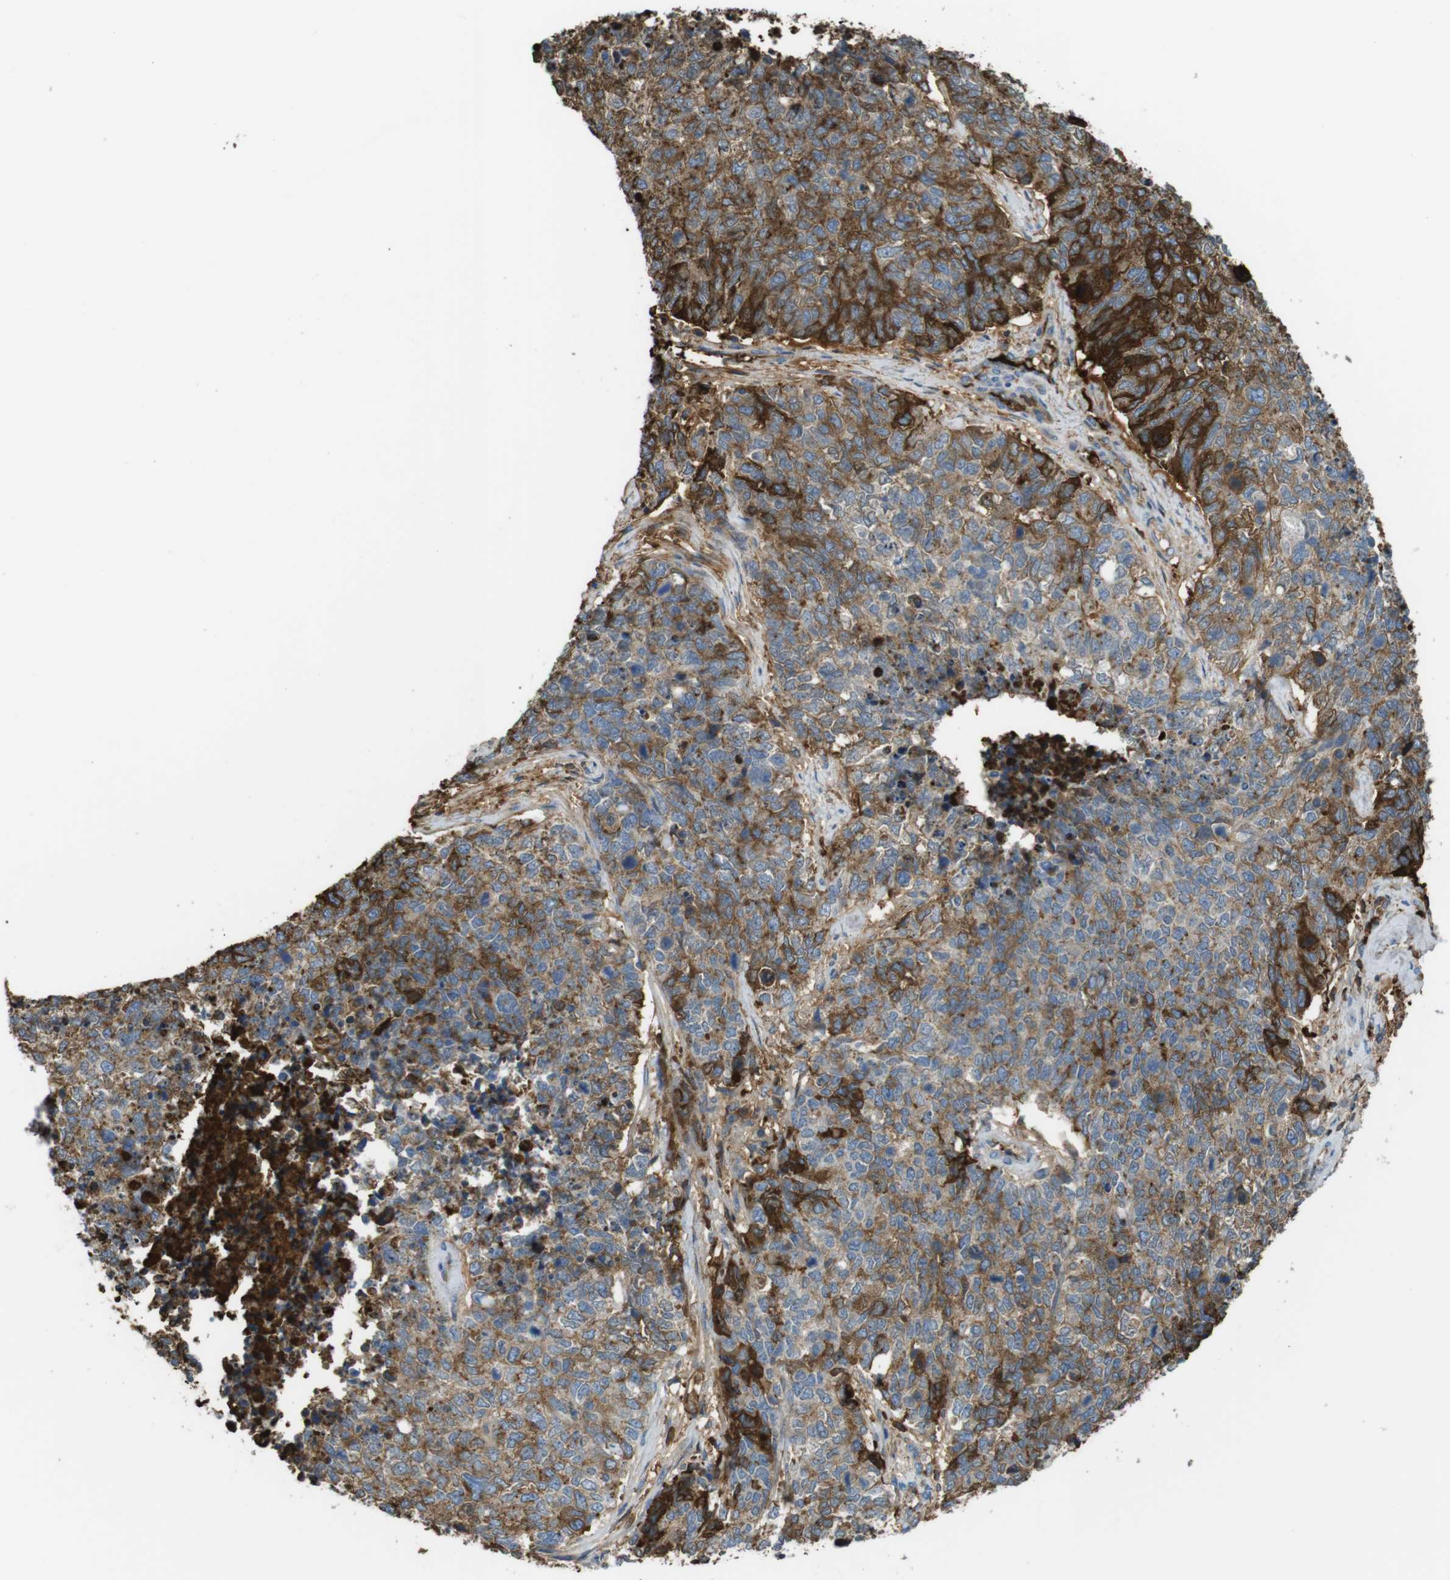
{"staining": {"intensity": "moderate", "quantity": ">75%", "location": "cytoplasmic/membranous"}, "tissue": "cervical cancer", "cell_type": "Tumor cells", "image_type": "cancer", "snomed": [{"axis": "morphology", "description": "Squamous cell carcinoma, NOS"}, {"axis": "topography", "description": "Cervix"}], "caption": "About >75% of tumor cells in cervical squamous cell carcinoma show moderate cytoplasmic/membranous protein positivity as visualized by brown immunohistochemical staining.", "gene": "LTBP4", "patient": {"sex": "female", "age": 63}}